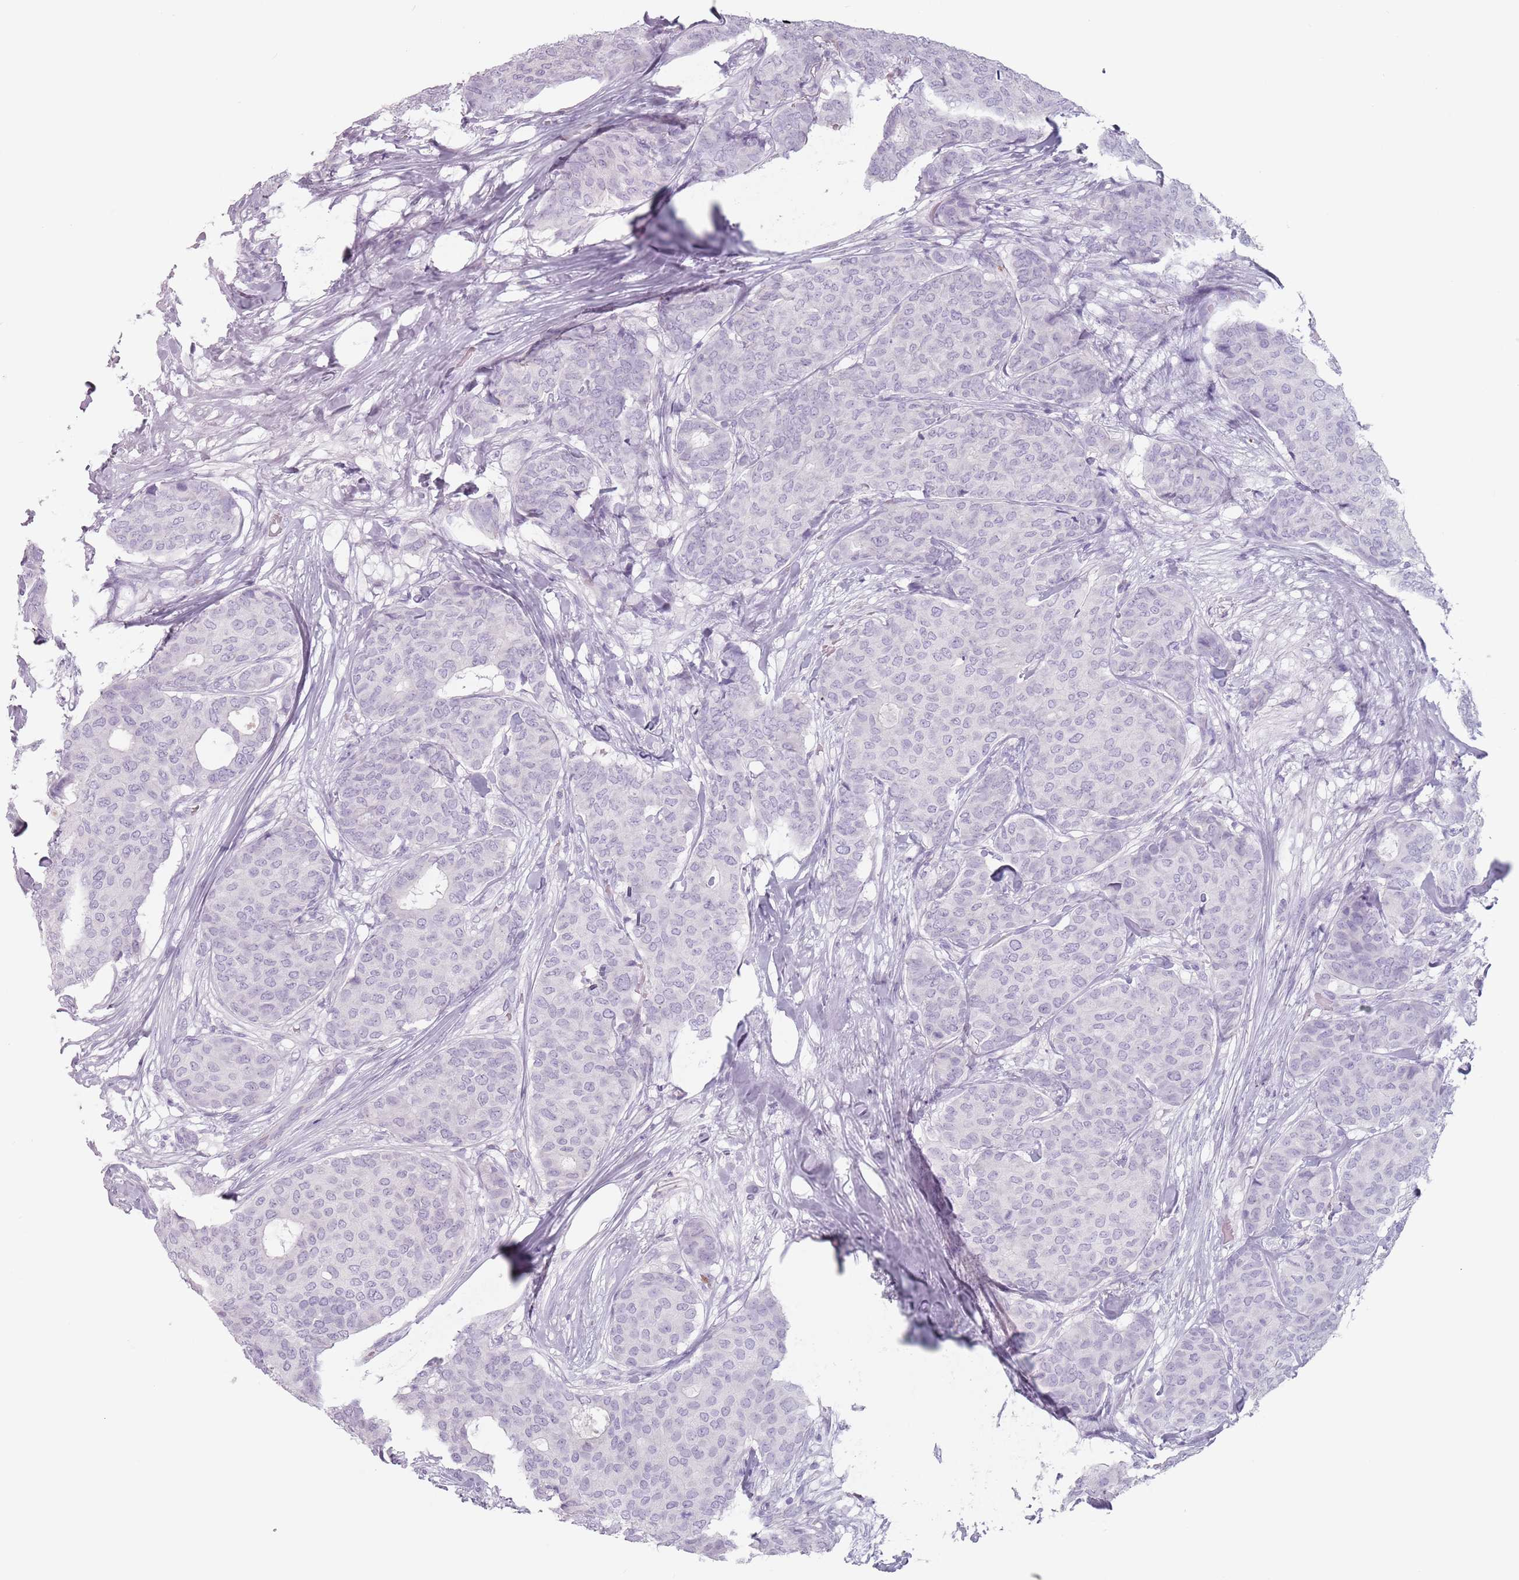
{"staining": {"intensity": "negative", "quantity": "none", "location": "none"}, "tissue": "breast cancer", "cell_type": "Tumor cells", "image_type": "cancer", "snomed": [{"axis": "morphology", "description": "Duct carcinoma"}, {"axis": "topography", "description": "Breast"}], "caption": "Intraductal carcinoma (breast) was stained to show a protein in brown. There is no significant staining in tumor cells.", "gene": "ZNF584", "patient": {"sex": "female", "age": 75}}